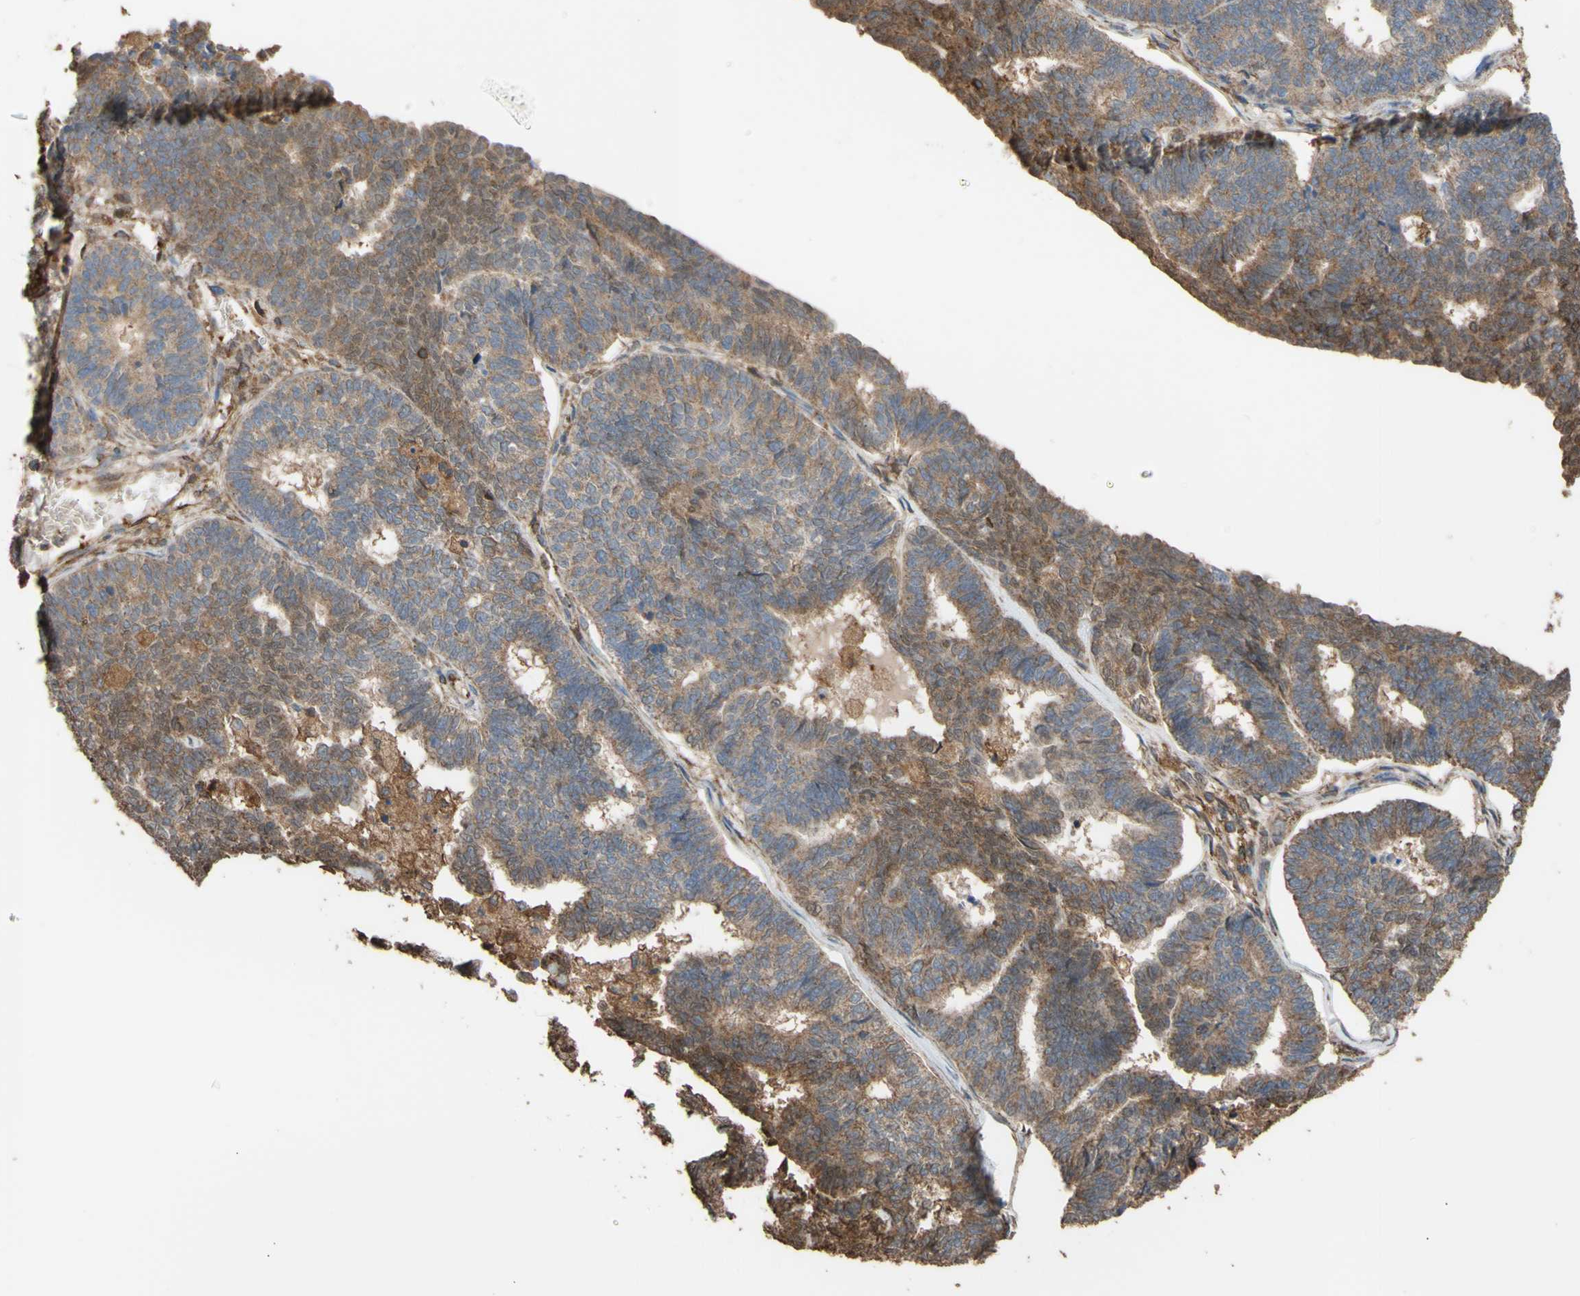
{"staining": {"intensity": "weak", "quantity": ">75%", "location": "cytoplasmic/membranous"}, "tissue": "endometrial cancer", "cell_type": "Tumor cells", "image_type": "cancer", "snomed": [{"axis": "morphology", "description": "Adenocarcinoma, NOS"}, {"axis": "topography", "description": "Endometrium"}], "caption": "The micrograph displays a brown stain indicating the presence of a protein in the cytoplasmic/membranous of tumor cells in endometrial cancer (adenocarcinoma).", "gene": "ALDH9A1", "patient": {"sex": "female", "age": 70}}